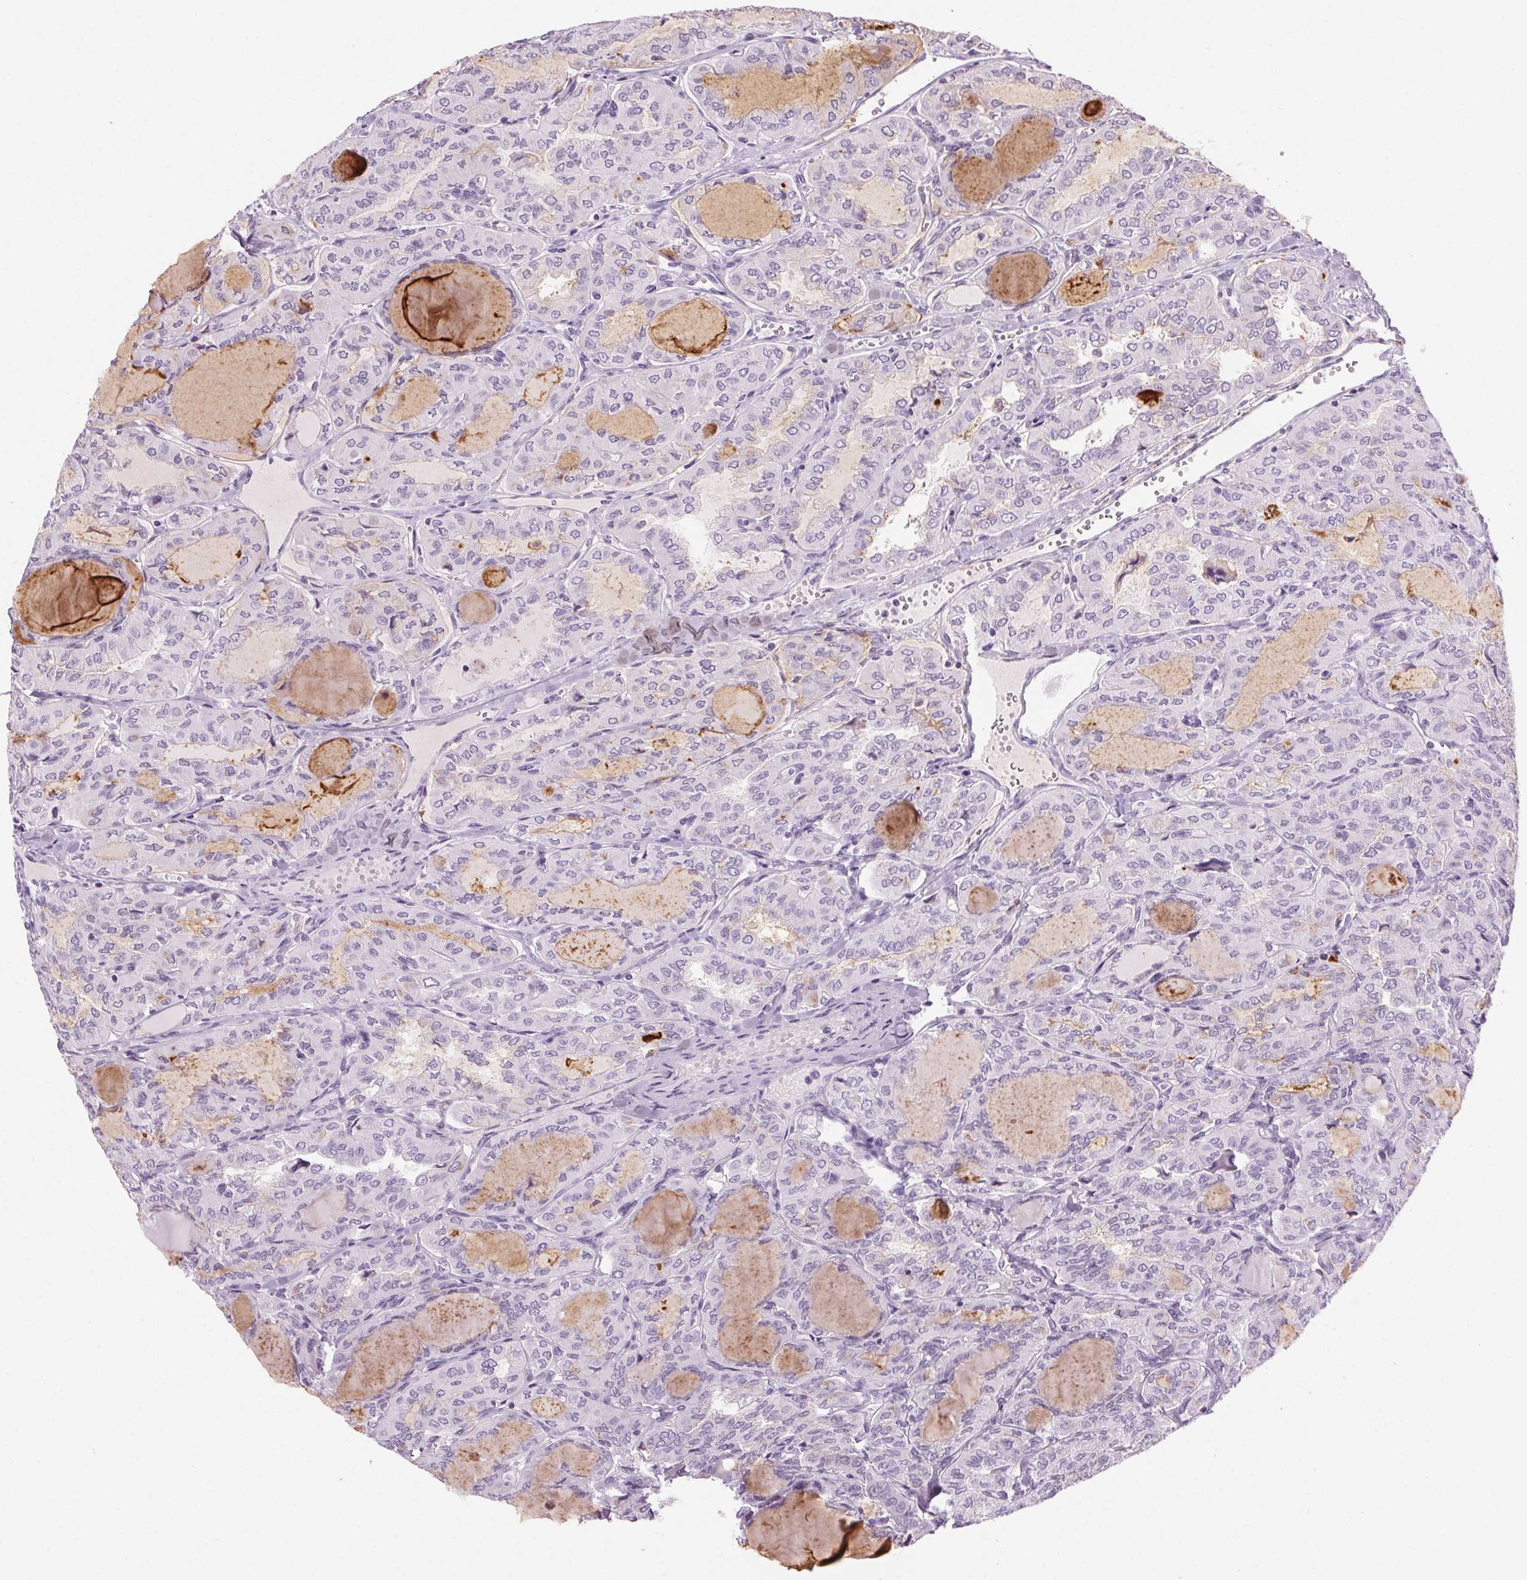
{"staining": {"intensity": "negative", "quantity": "none", "location": "none"}, "tissue": "thyroid cancer", "cell_type": "Tumor cells", "image_type": "cancer", "snomed": [{"axis": "morphology", "description": "Papillary adenocarcinoma, NOS"}, {"axis": "topography", "description": "Thyroid gland"}], "caption": "An image of thyroid papillary adenocarcinoma stained for a protein demonstrates no brown staining in tumor cells. Brightfield microscopy of immunohistochemistry stained with DAB (brown) and hematoxylin (blue), captured at high magnification.", "gene": "LRP2", "patient": {"sex": "male", "age": 20}}